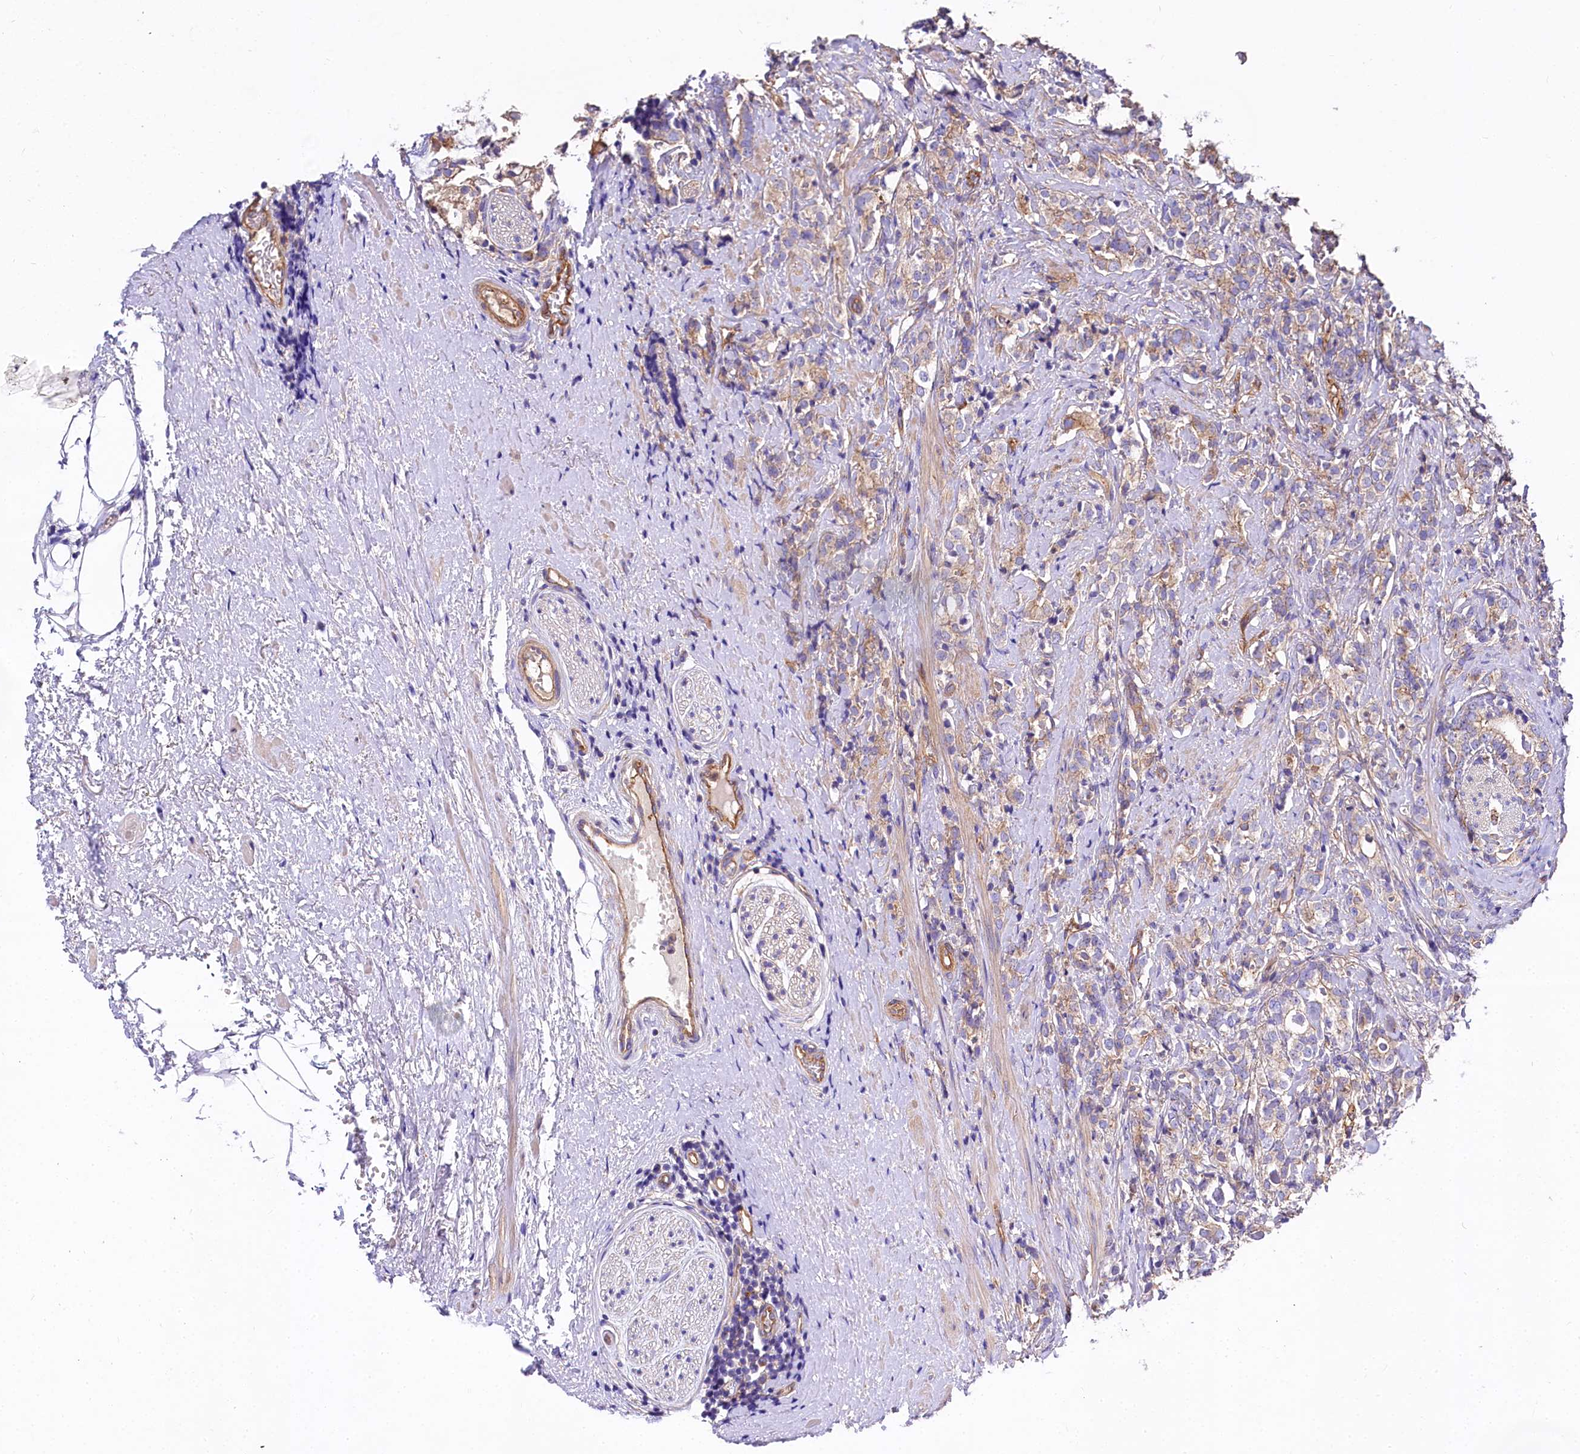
{"staining": {"intensity": "weak", "quantity": ">75%", "location": "cytoplasmic/membranous"}, "tissue": "prostate cancer", "cell_type": "Tumor cells", "image_type": "cancer", "snomed": [{"axis": "morphology", "description": "Adenocarcinoma, High grade"}, {"axis": "topography", "description": "Prostate"}], "caption": "Protein staining exhibits weak cytoplasmic/membranous expression in about >75% of tumor cells in adenocarcinoma (high-grade) (prostate). The protein is shown in brown color, while the nuclei are stained blue.", "gene": "FCHSD2", "patient": {"sex": "male", "age": 69}}